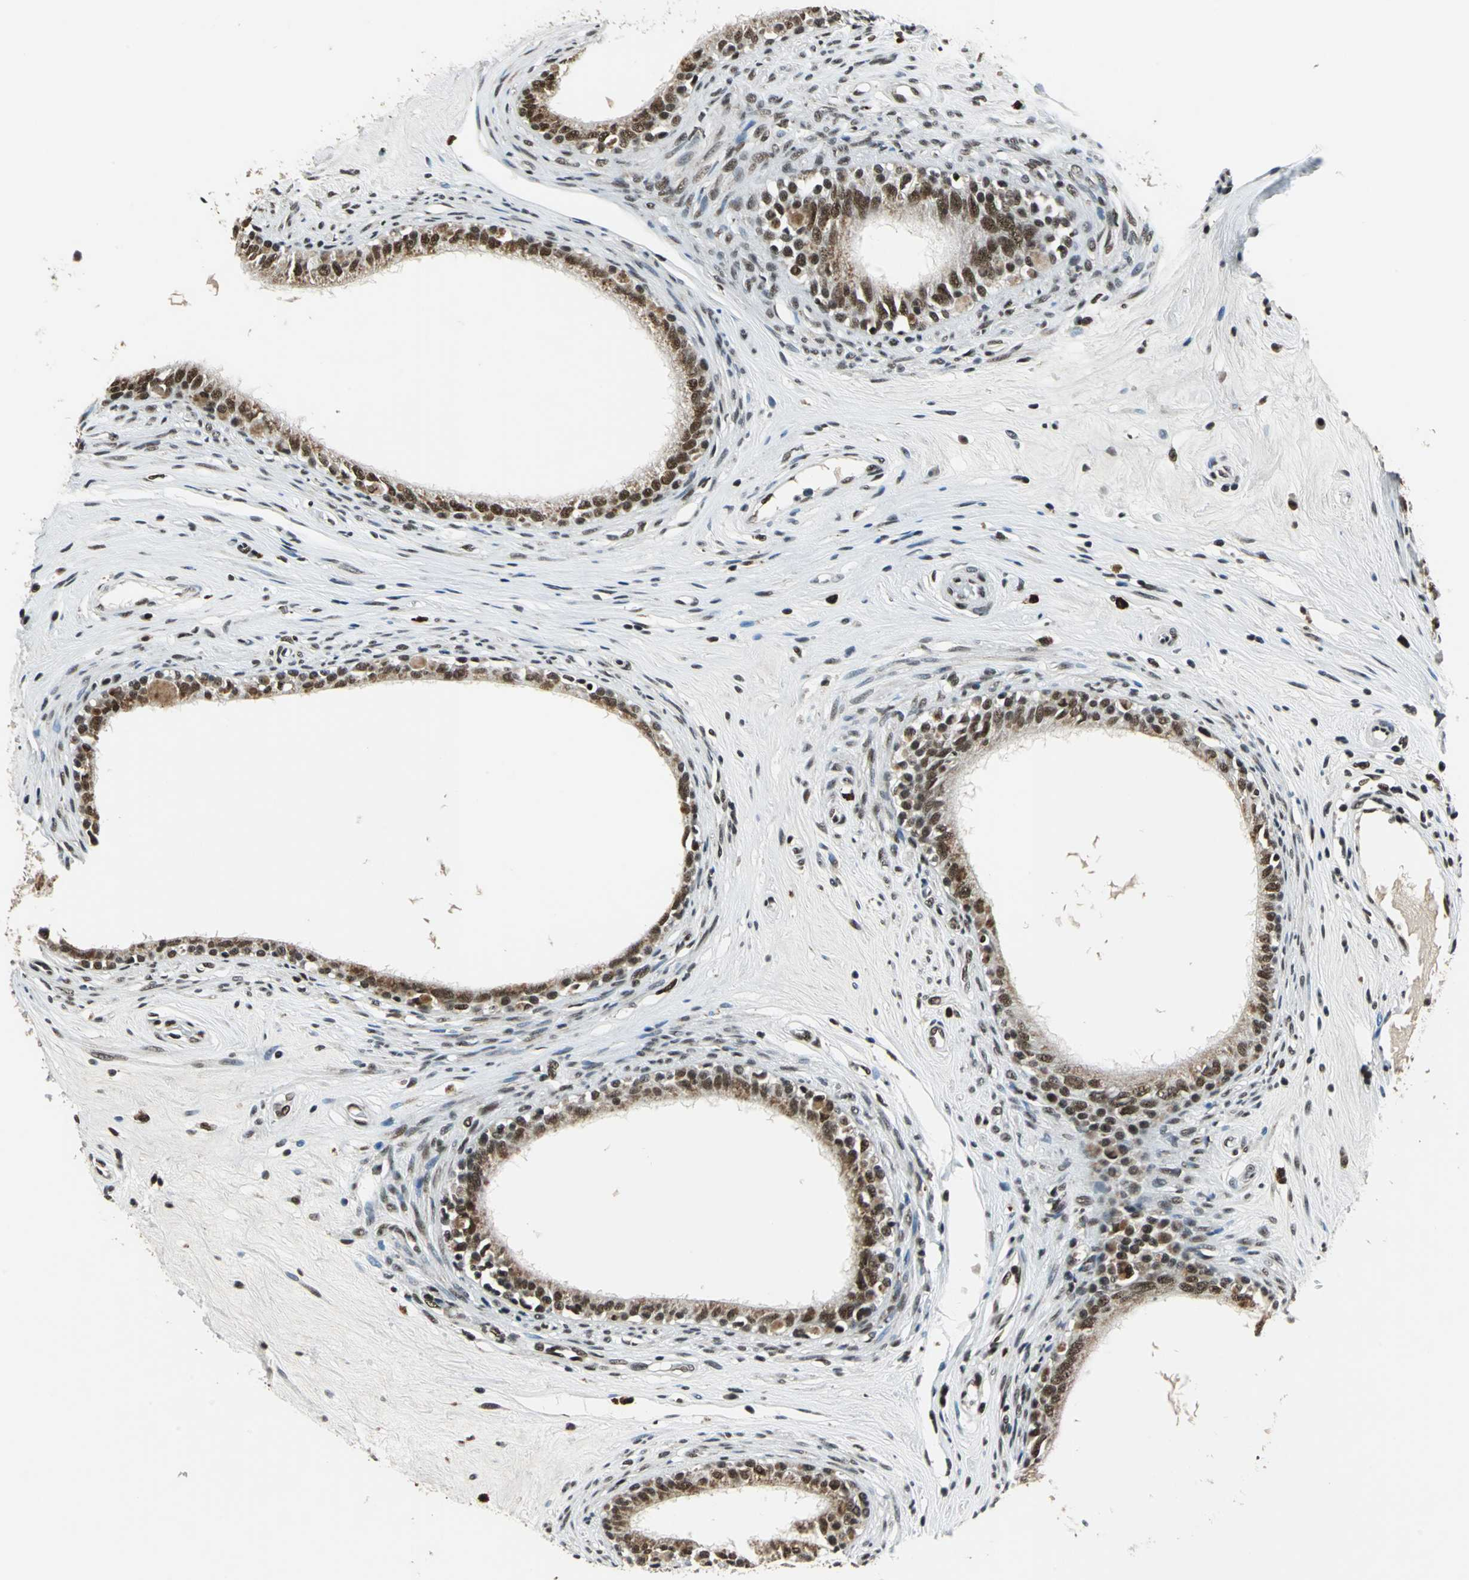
{"staining": {"intensity": "moderate", "quantity": ">75%", "location": "nuclear"}, "tissue": "epididymis", "cell_type": "Glandular cells", "image_type": "normal", "snomed": [{"axis": "morphology", "description": "Normal tissue, NOS"}, {"axis": "morphology", "description": "Inflammation, NOS"}, {"axis": "topography", "description": "Epididymis"}], "caption": "High-power microscopy captured an immunohistochemistry histopathology image of unremarkable epididymis, revealing moderate nuclear positivity in approximately >75% of glandular cells. (Brightfield microscopy of DAB IHC at high magnification).", "gene": "BCLAF1", "patient": {"sex": "male", "age": 84}}